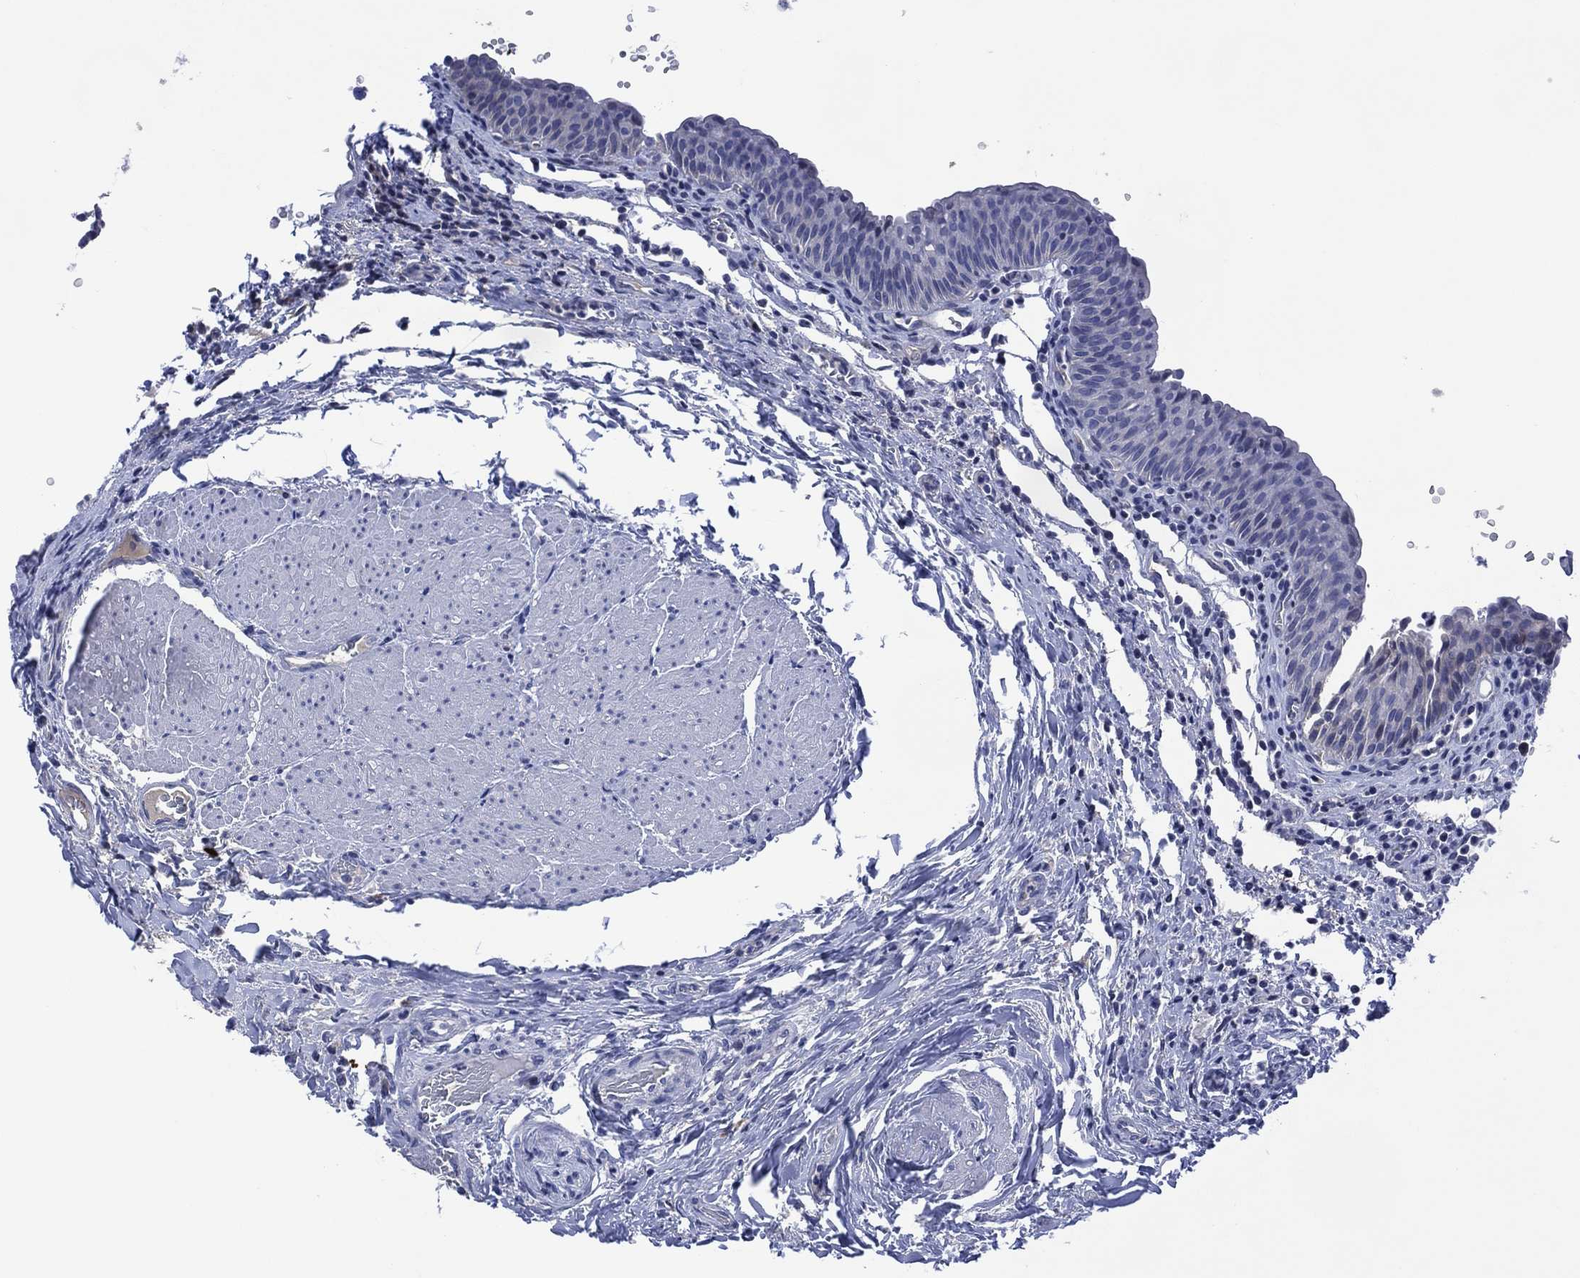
{"staining": {"intensity": "negative", "quantity": "none", "location": "none"}, "tissue": "urinary bladder", "cell_type": "Urothelial cells", "image_type": "normal", "snomed": [{"axis": "morphology", "description": "Normal tissue, NOS"}, {"axis": "topography", "description": "Urinary bladder"}], "caption": "The photomicrograph exhibits no staining of urothelial cells in unremarkable urinary bladder. The staining was performed using DAB to visualize the protein expression in brown, while the nuclei were stained in blue with hematoxylin (Magnification: 20x).", "gene": "USP26", "patient": {"sex": "male", "age": 66}}